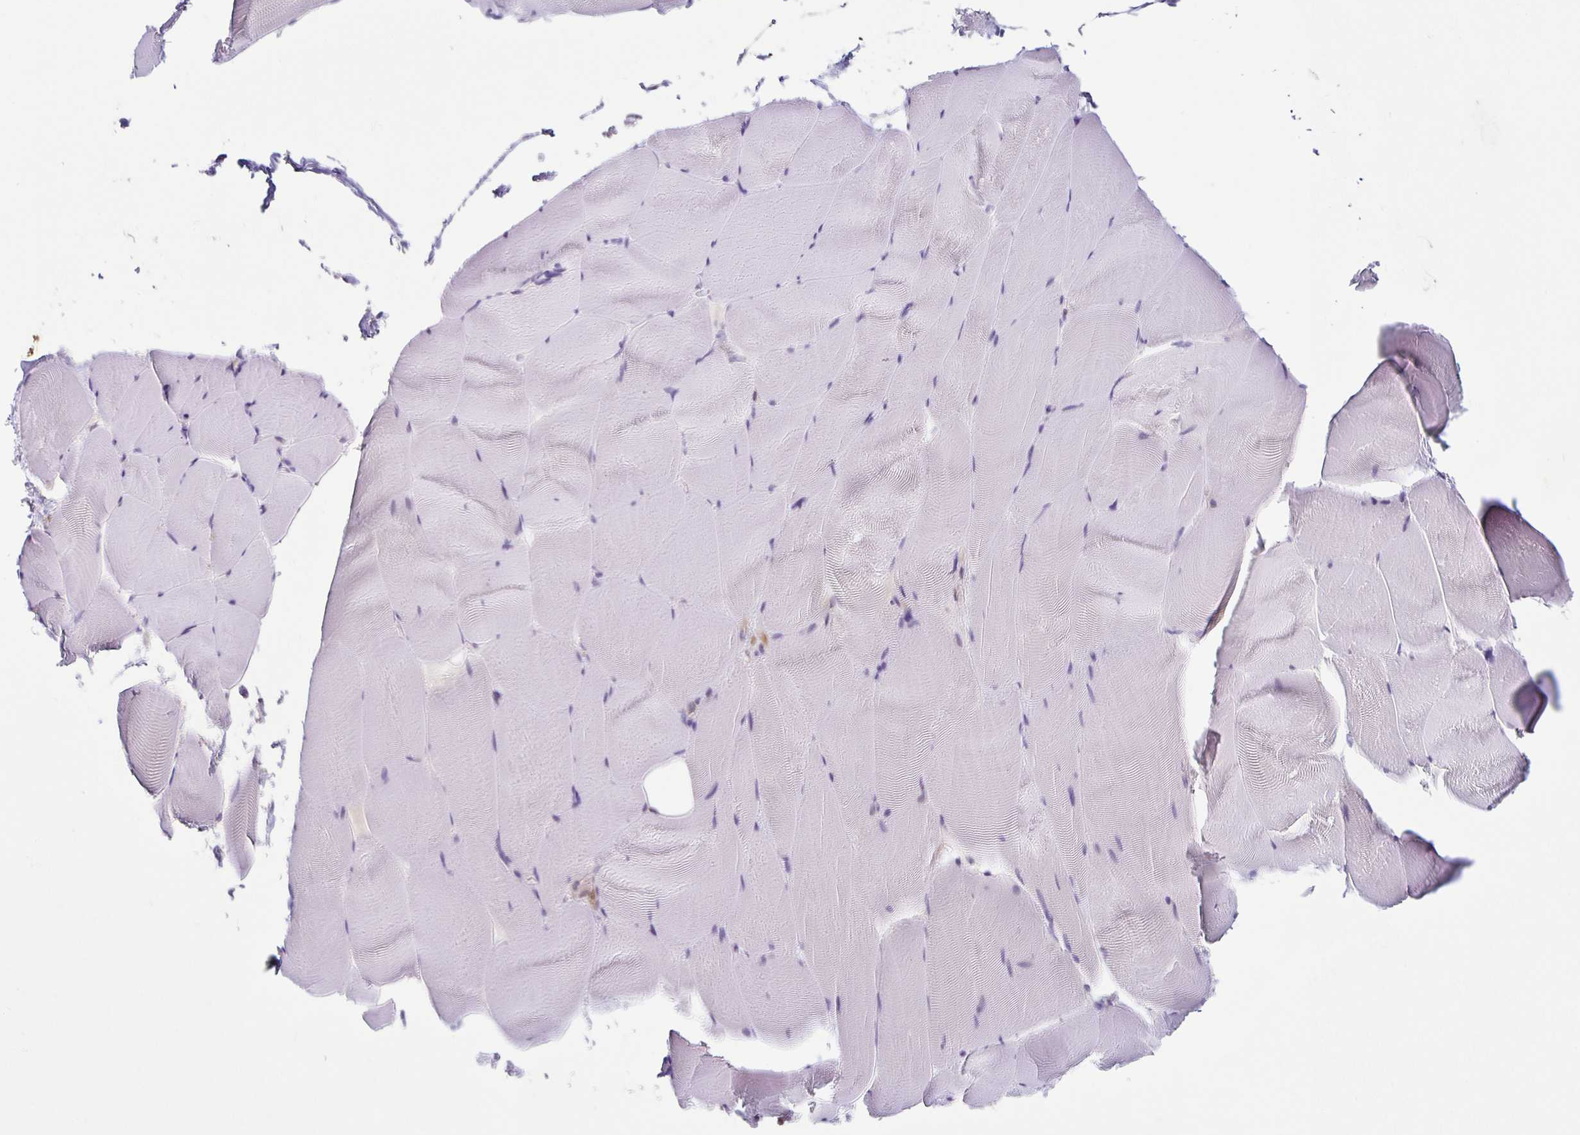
{"staining": {"intensity": "negative", "quantity": "none", "location": "none"}, "tissue": "skeletal muscle", "cell_type": "Myocytes", "image_type": "normal", "snomed": [{"axis": "morphology", "description": "Normal tissue, NOS"}, {"axis": "topography", "description": "Skeletal muscle"}], "caption": "Protein analysis of unremarkable skeletal muscle displays no significant expression in myocytes.", "gene": "TPPP", "patient": {"sex": "female", "age": 64}}